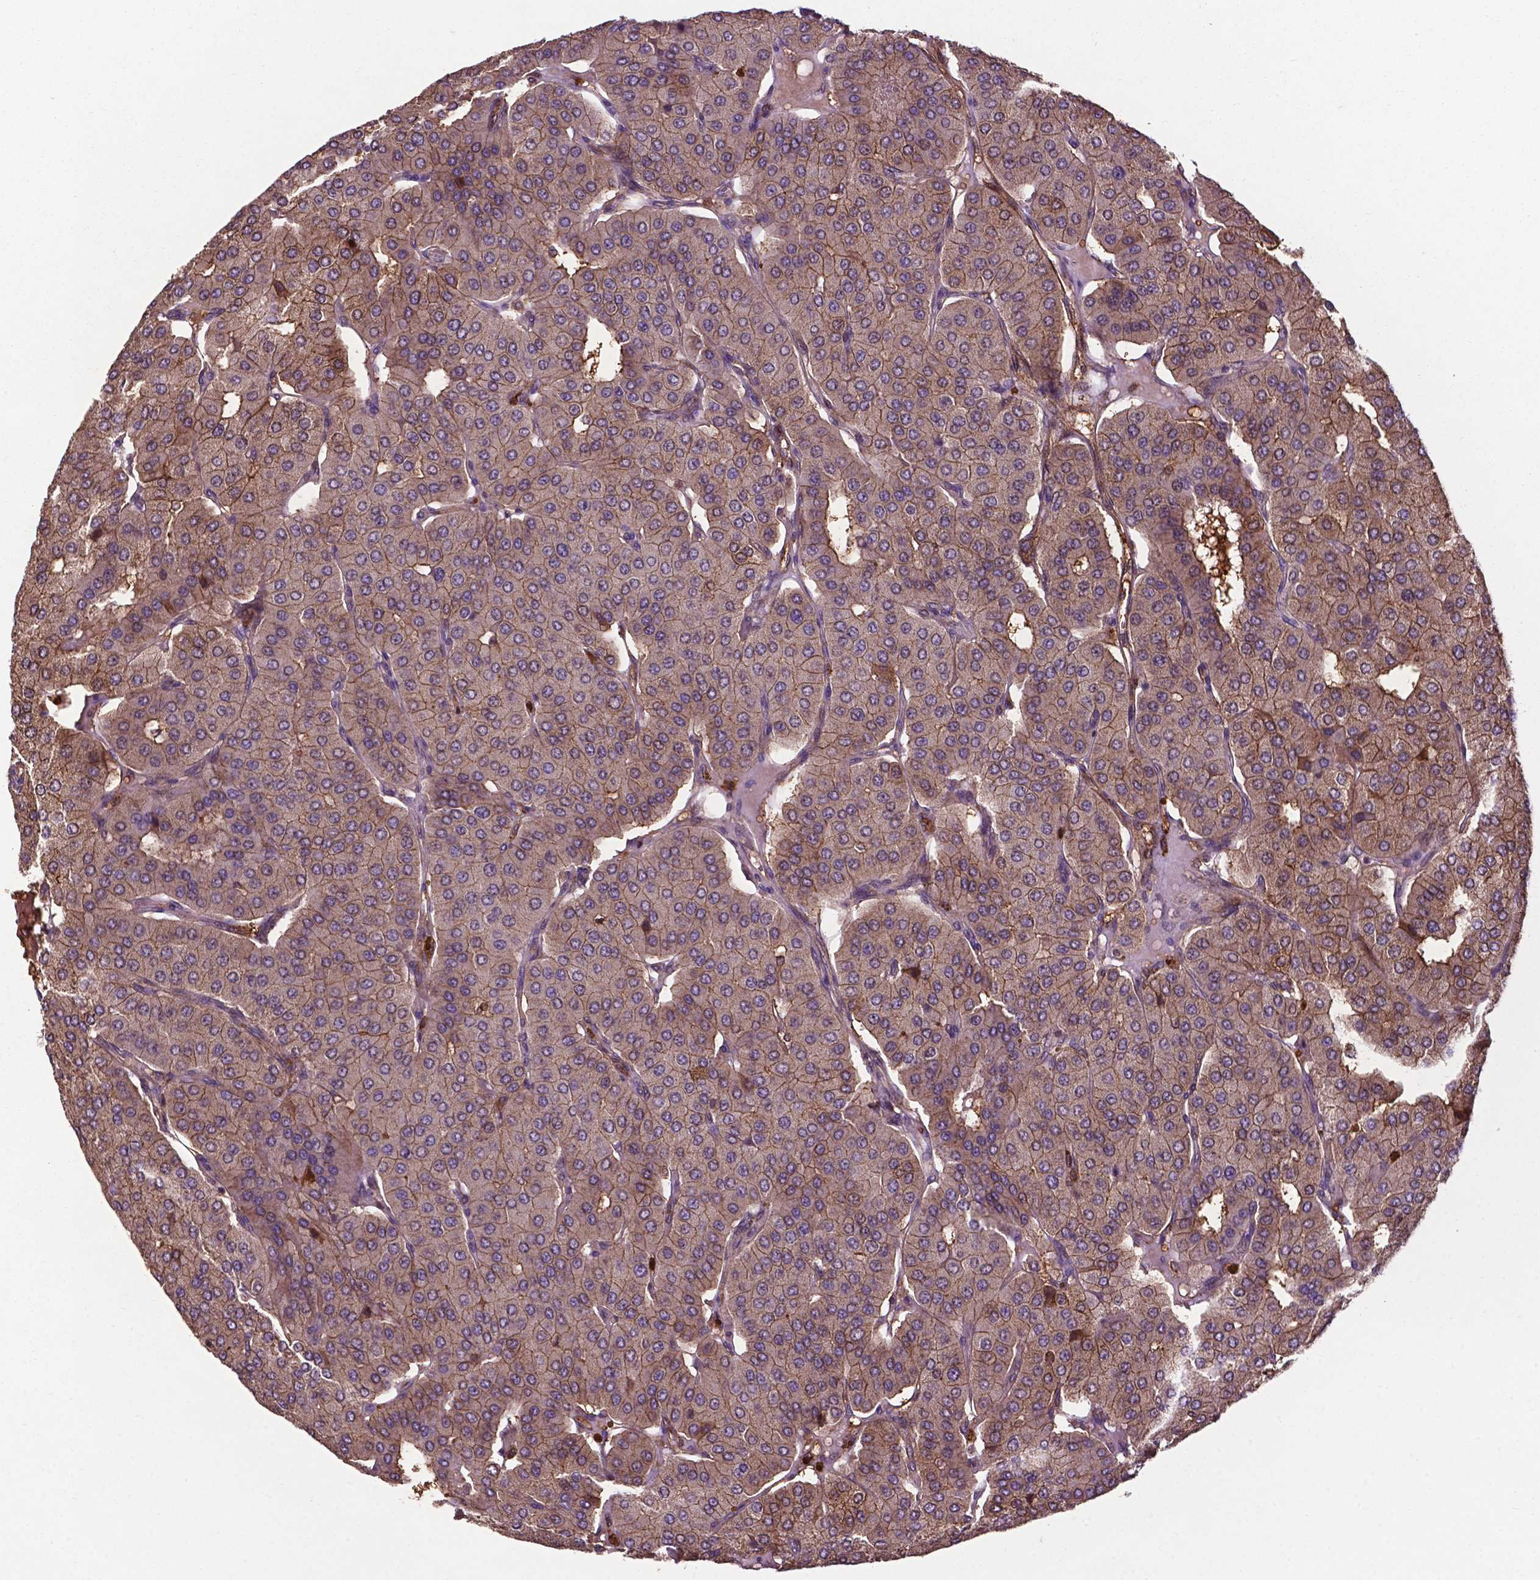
{"staining": {"intensity": "weak", "quantity": "<25%", "location": "cytoplasmic/membranous"}, "tissue": "parathyroid gland", "cell_type": "Glandular cells", "image_type": "normal", "snomed": [{"axis": "morphology", "description": "Normal tissue, NOS"}, {"axis": "morphology", "description": "Adenoma, NOS"}, {"axis": "topography", "description": "Parathyroid gland"}], "caption": "IHC histopathology image of normal parathyroid gland stained for a protein (brown), which demonstrates no staining in glandular cells. Nuclei are stained in blue.", "gene": "SMAD3", "patient": {"sex": "female", "age": 86}}